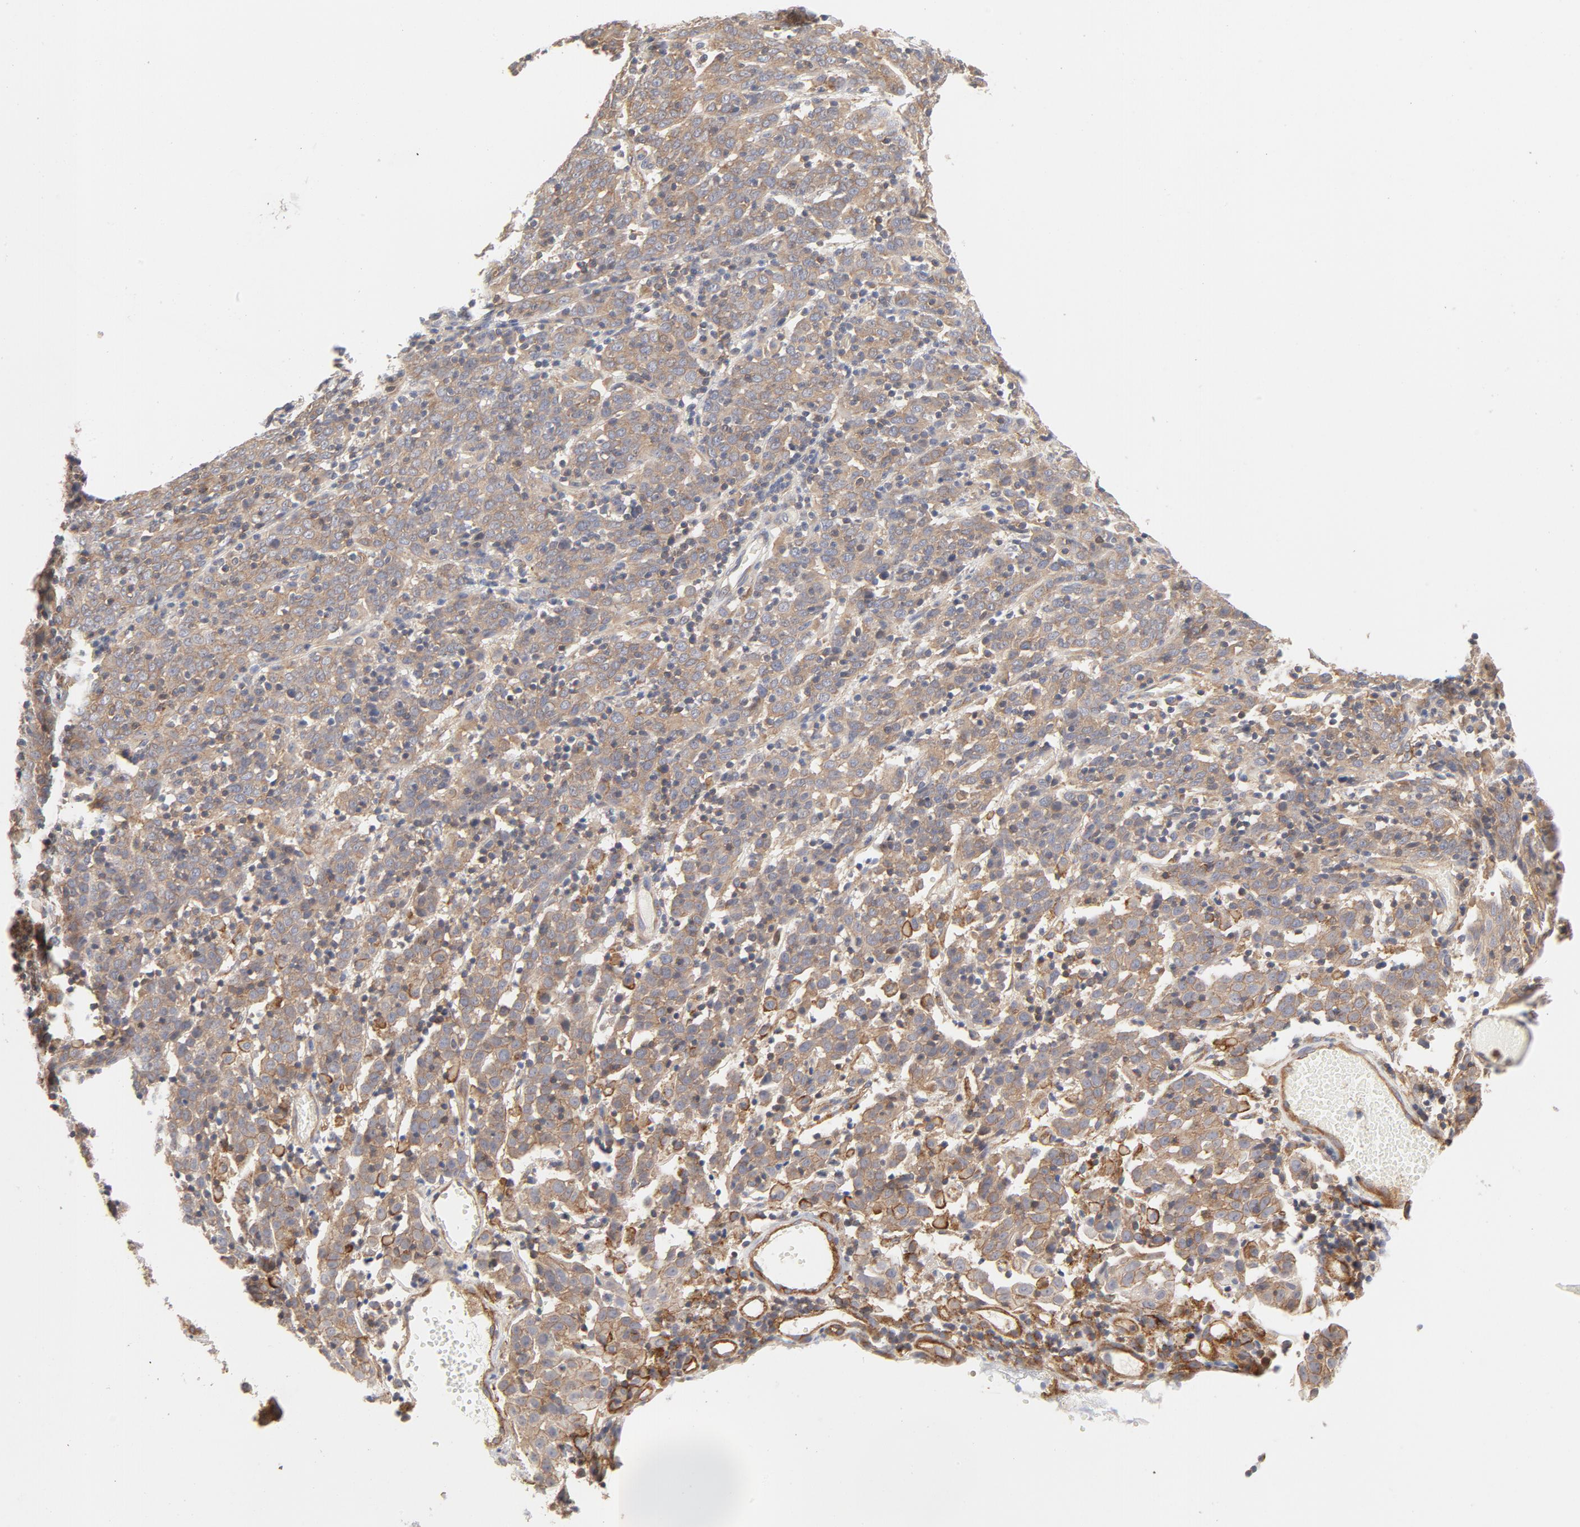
{"staining": {"intensity": "moderate", "quantity": ">75%", "location": "cytoplasmic/membranous"}, "tissue": "cervical cancer", "cell_type": "Tumor cells", "image_type": "cancer", "snomed": [{"axis": "morphology", "description": "Normal tissue, NOS"}, {"axis": "morphology", "description": "Squamous cell carcinoma, NOS"}, {"axis": "topography", "description": "Cervix"}], "caption": "Immunohistochemical staining of cervical squamous cell carcinoma shows medium levels of moderate cytoplasmic/membranous staining in approximately >75% of tumor cells.", "gene": "AP2A1", "patient": {"sex": "female", "age": 67}}